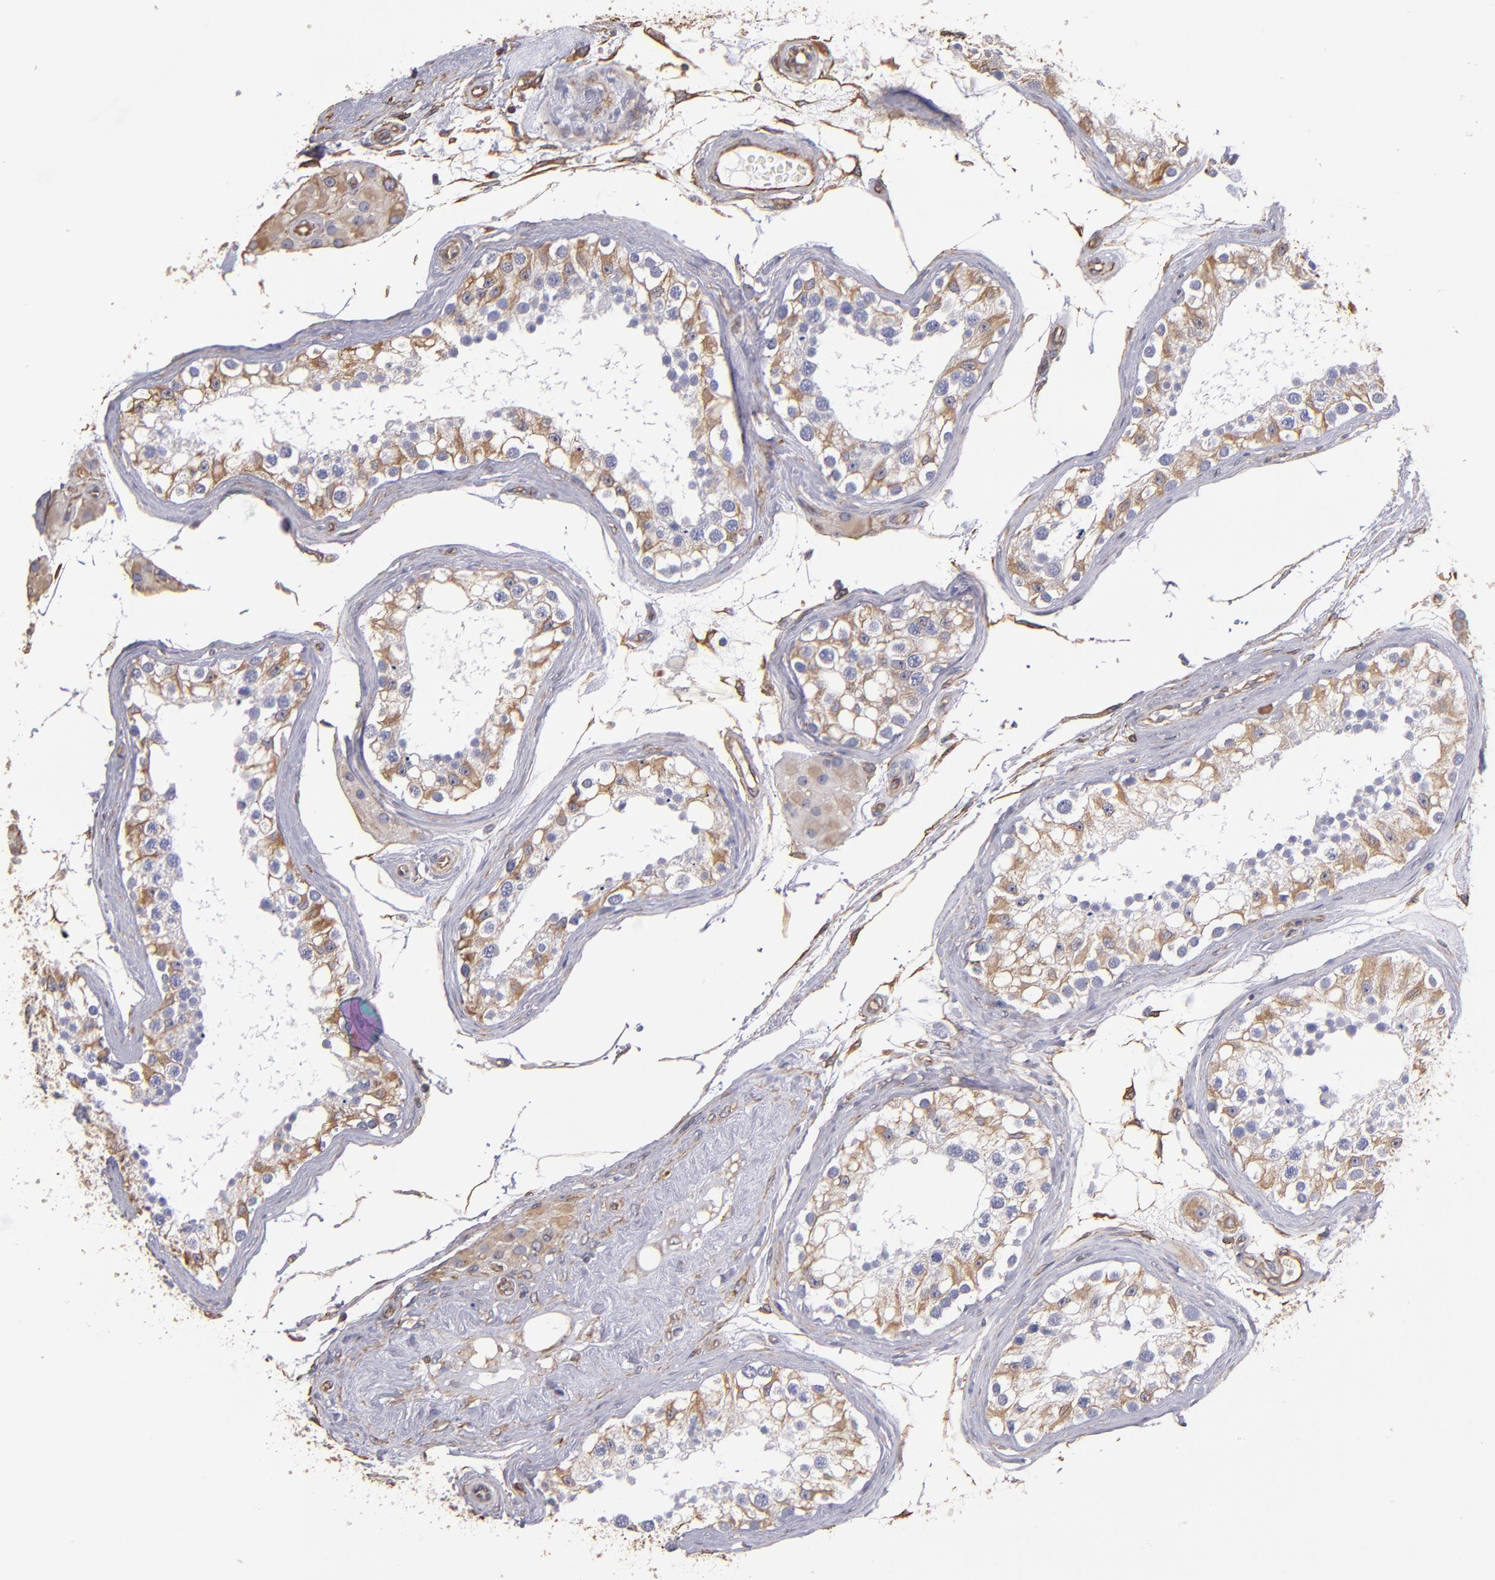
{"staining": {"intensity": "moderate", "quantity": "25%-75%", "location": "cytoplasmic/membranous"}, "tissue": "testis", "cell_type": "Cells in seminiferous ducts", "image_type": "normal", "snomed": [{"axis": "morphology", "description": "Normal tissue, NOS"}, {"axis": "topography", "description": "Testis"}], "caption": "This micrograph exhibits IHC staining of benign testis, with medium moderate cytoplasmic/membranous expression in approximately 25%-75% of cells in seminiferous ducts.", "gene": "ABCC1", "patient": {"sex": "male", "age": 68}}